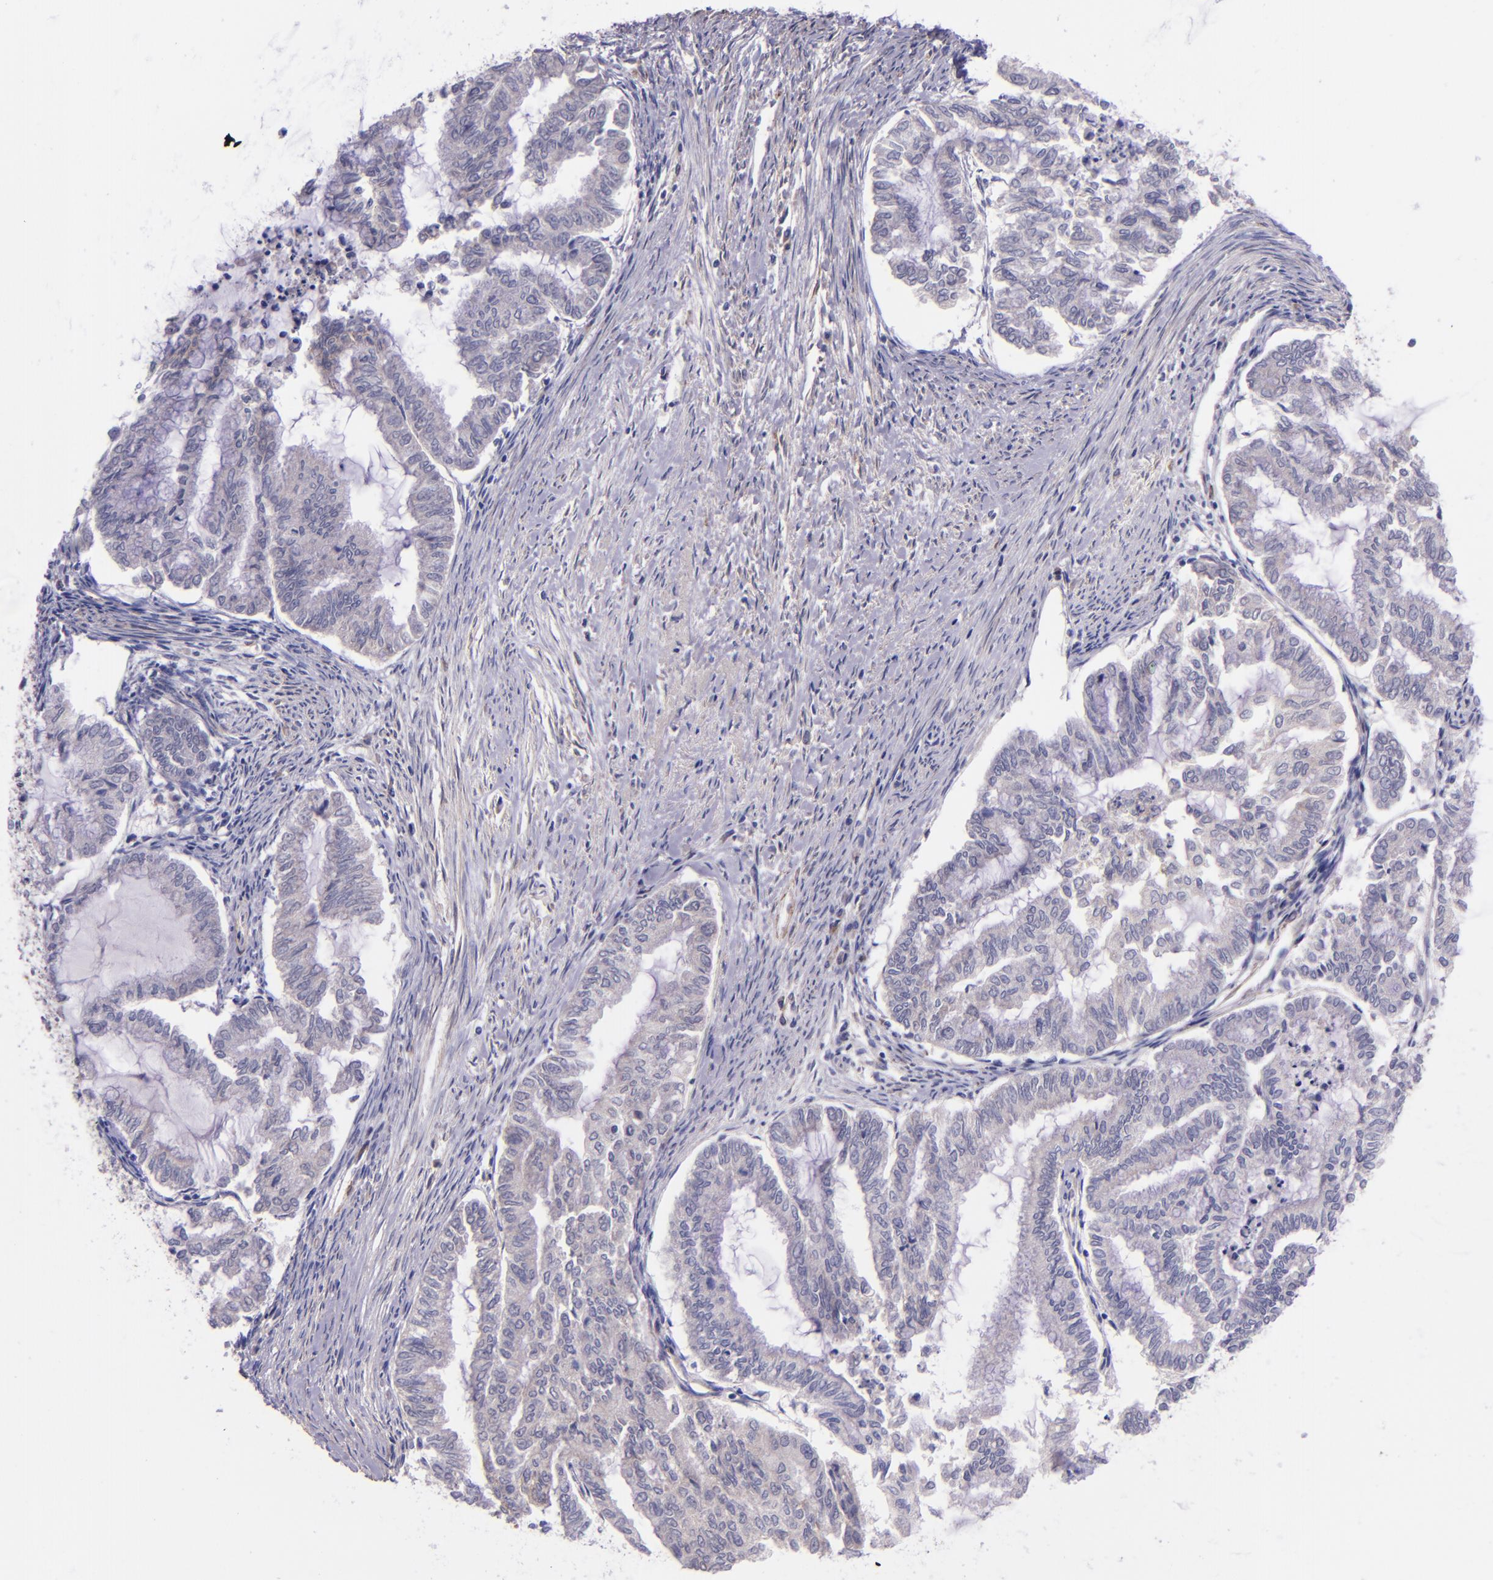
{"staining": {"intensity": "negative", "quantity": "none", "location": "none"}, "tissue": "endometrial cancer", "cell_type": "Tumor cells", "image_type": "cancer", "snomed": [{"axis": "morphology", "description": "Adenocarcinoma, NOS"}, {"axis": "topography", "description": "Endometrium"}], "caption": "This is an immunohistochemistry histopathology image of endometrial cancer (adenocarcinoma). There is no positivity in tumor cells.", "gene": "IDH3G", "patient": {"sex": "female", "age": 79}}